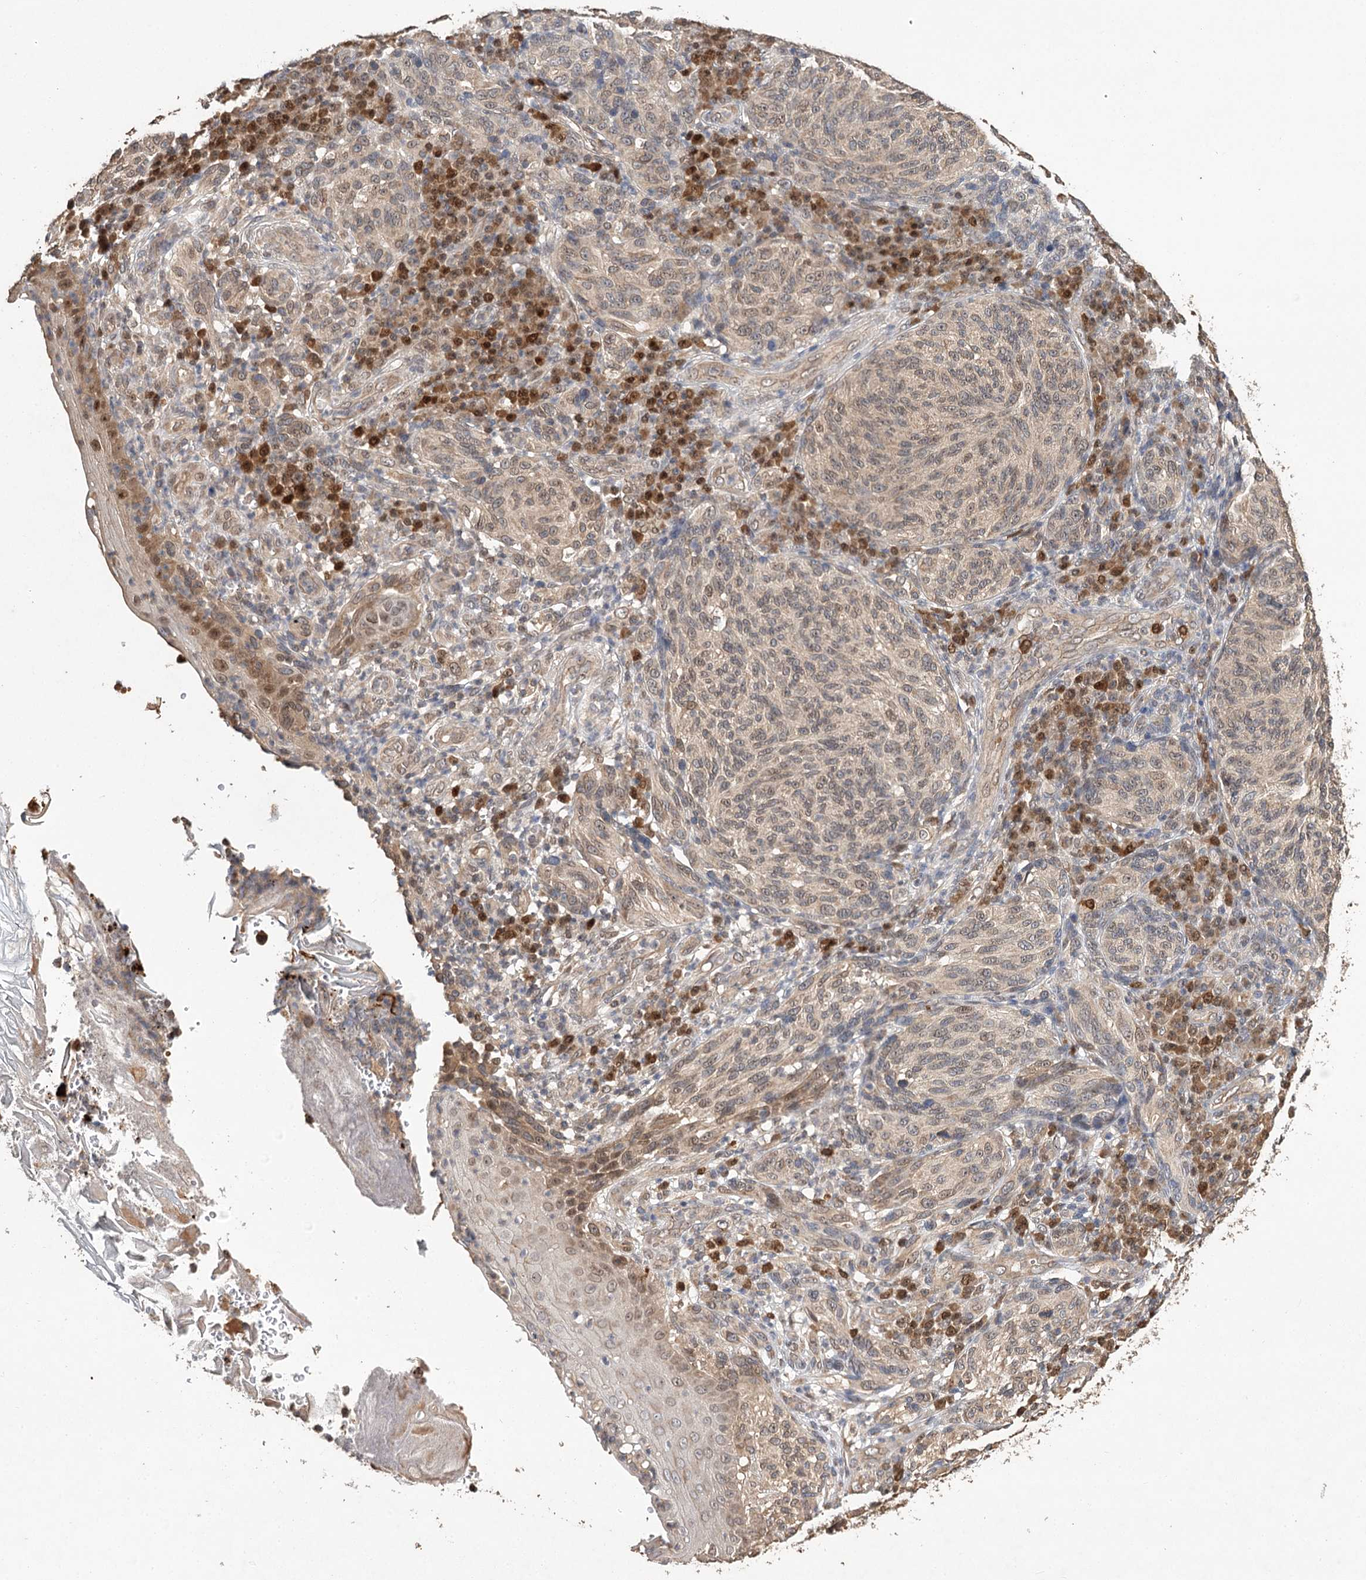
{"staining": {"intensity": "negative", "quantity": "none", "location": "none"}, "tissue": "melanoma", "cell_type": "Tumor cells", "image_type": "cancer", "snomed": [{"axis": "morphology", "description": "Malignant melanoma, NOS"}, {"axis": "topography", "description": "Skin"}], "caption": "Immunohistochemistry photomicrograph of human melanoma stained for a protein (brown), which shows no expression in tumor cells.", "gene": "NOPCHAP1", "patient": {"sex": "female", "age": 73}}